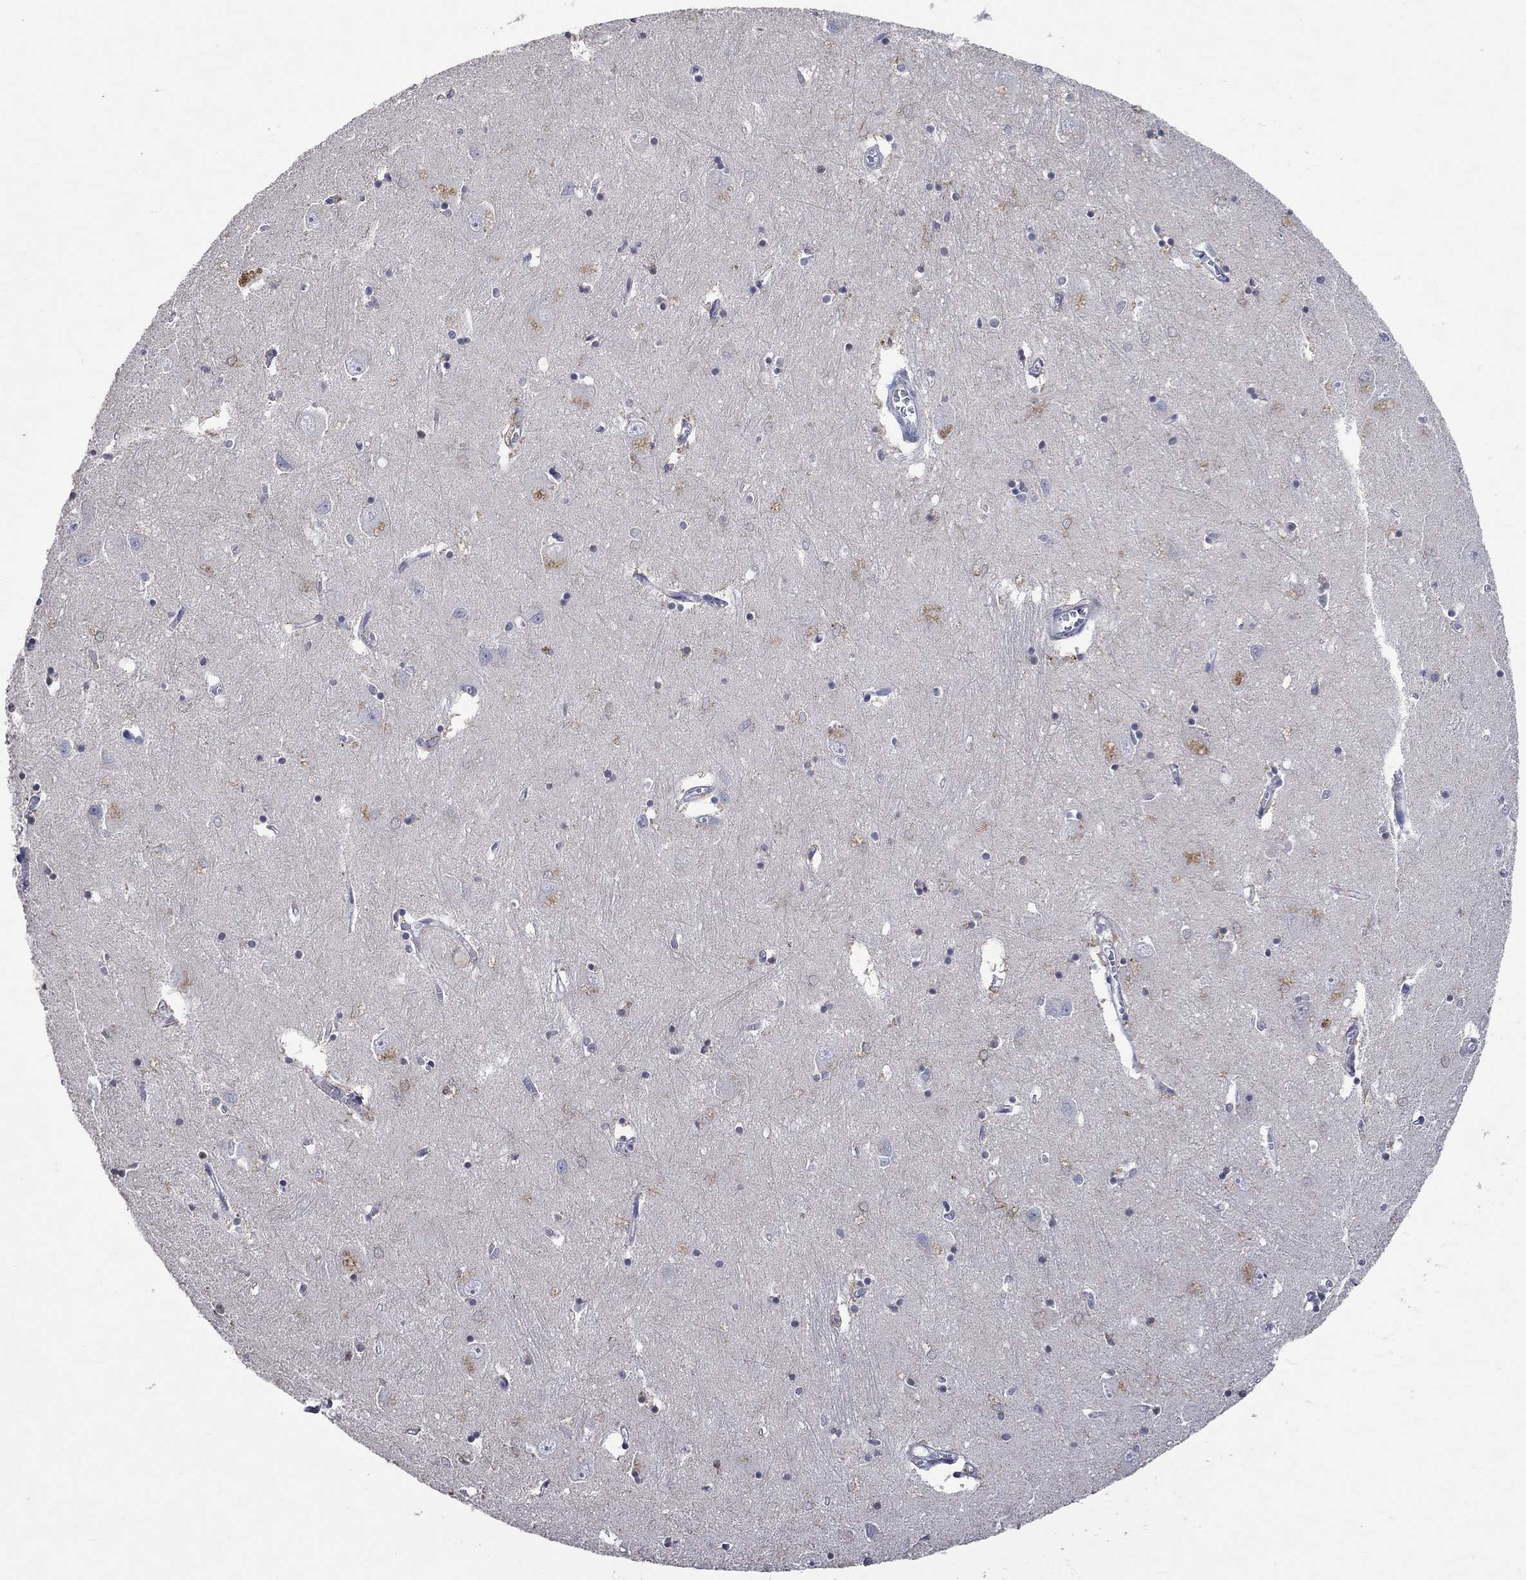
{"staining": {"intensity": "negative", "quantity": "none", "location": "none"}, "tissue": "caudate", "cell_type": "Glial cells", "image_type": "normal", "snomed": [{"axis": "morphology", "description": "Normal tissue, NOS"}, {"axis": "topography", "description": "Lateral ventricle wall"}], "caption": "Immunohistochemistry (IHC) of unremarkable caudate displays no staining in glial cells.", "gene": "TMEM169", "patient": {"sex": "male", "age": 54}}